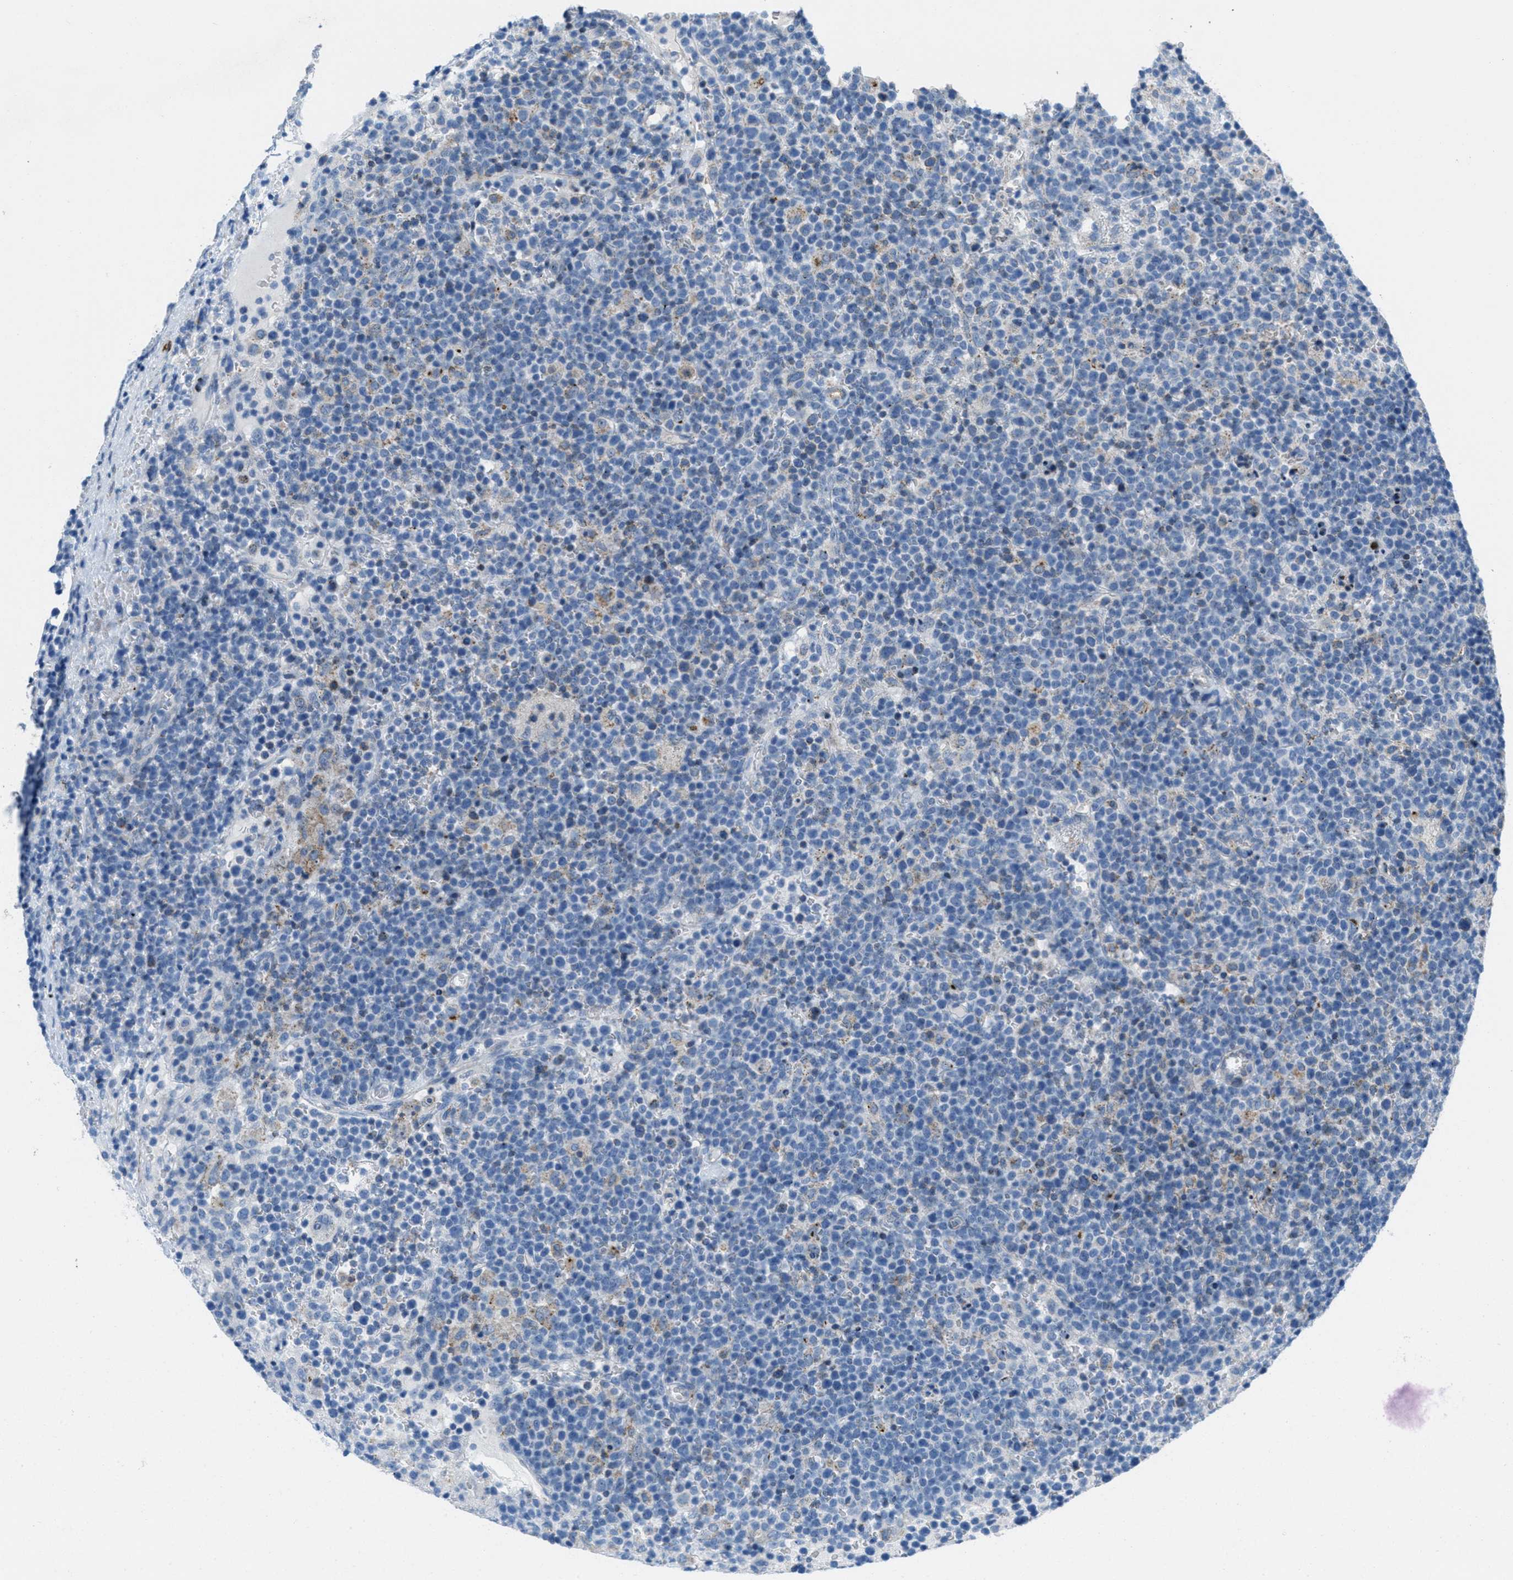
{"staining": {"intensity": "weak", "quantity": "<25%", "location": "cytoplasmic/membranous"}, "tissue": "lymphoma", "cell_type": "Tumor cells", "image_type": "cancer", "snomed": [{"axis": "morphology", "description": "Malignant lymphoma, non-Hodgkin's type, High grade"}, {"axis": "topography", "description": "Lymph node"}], "caption": "A photomicrograph of human malignant lymphoma, non-Hodgkin's type (high-grade) is negative for staining in tumor cells. The staining was performed using DAB (3,3'-diaminobenzidine) to visualize the protein expression in brown, while the nuclei were stained in blue with hematoxylin (Magnification: 20x).", "gene": "MFSD13A", "patient": {"sex": "male", "age": 61}}